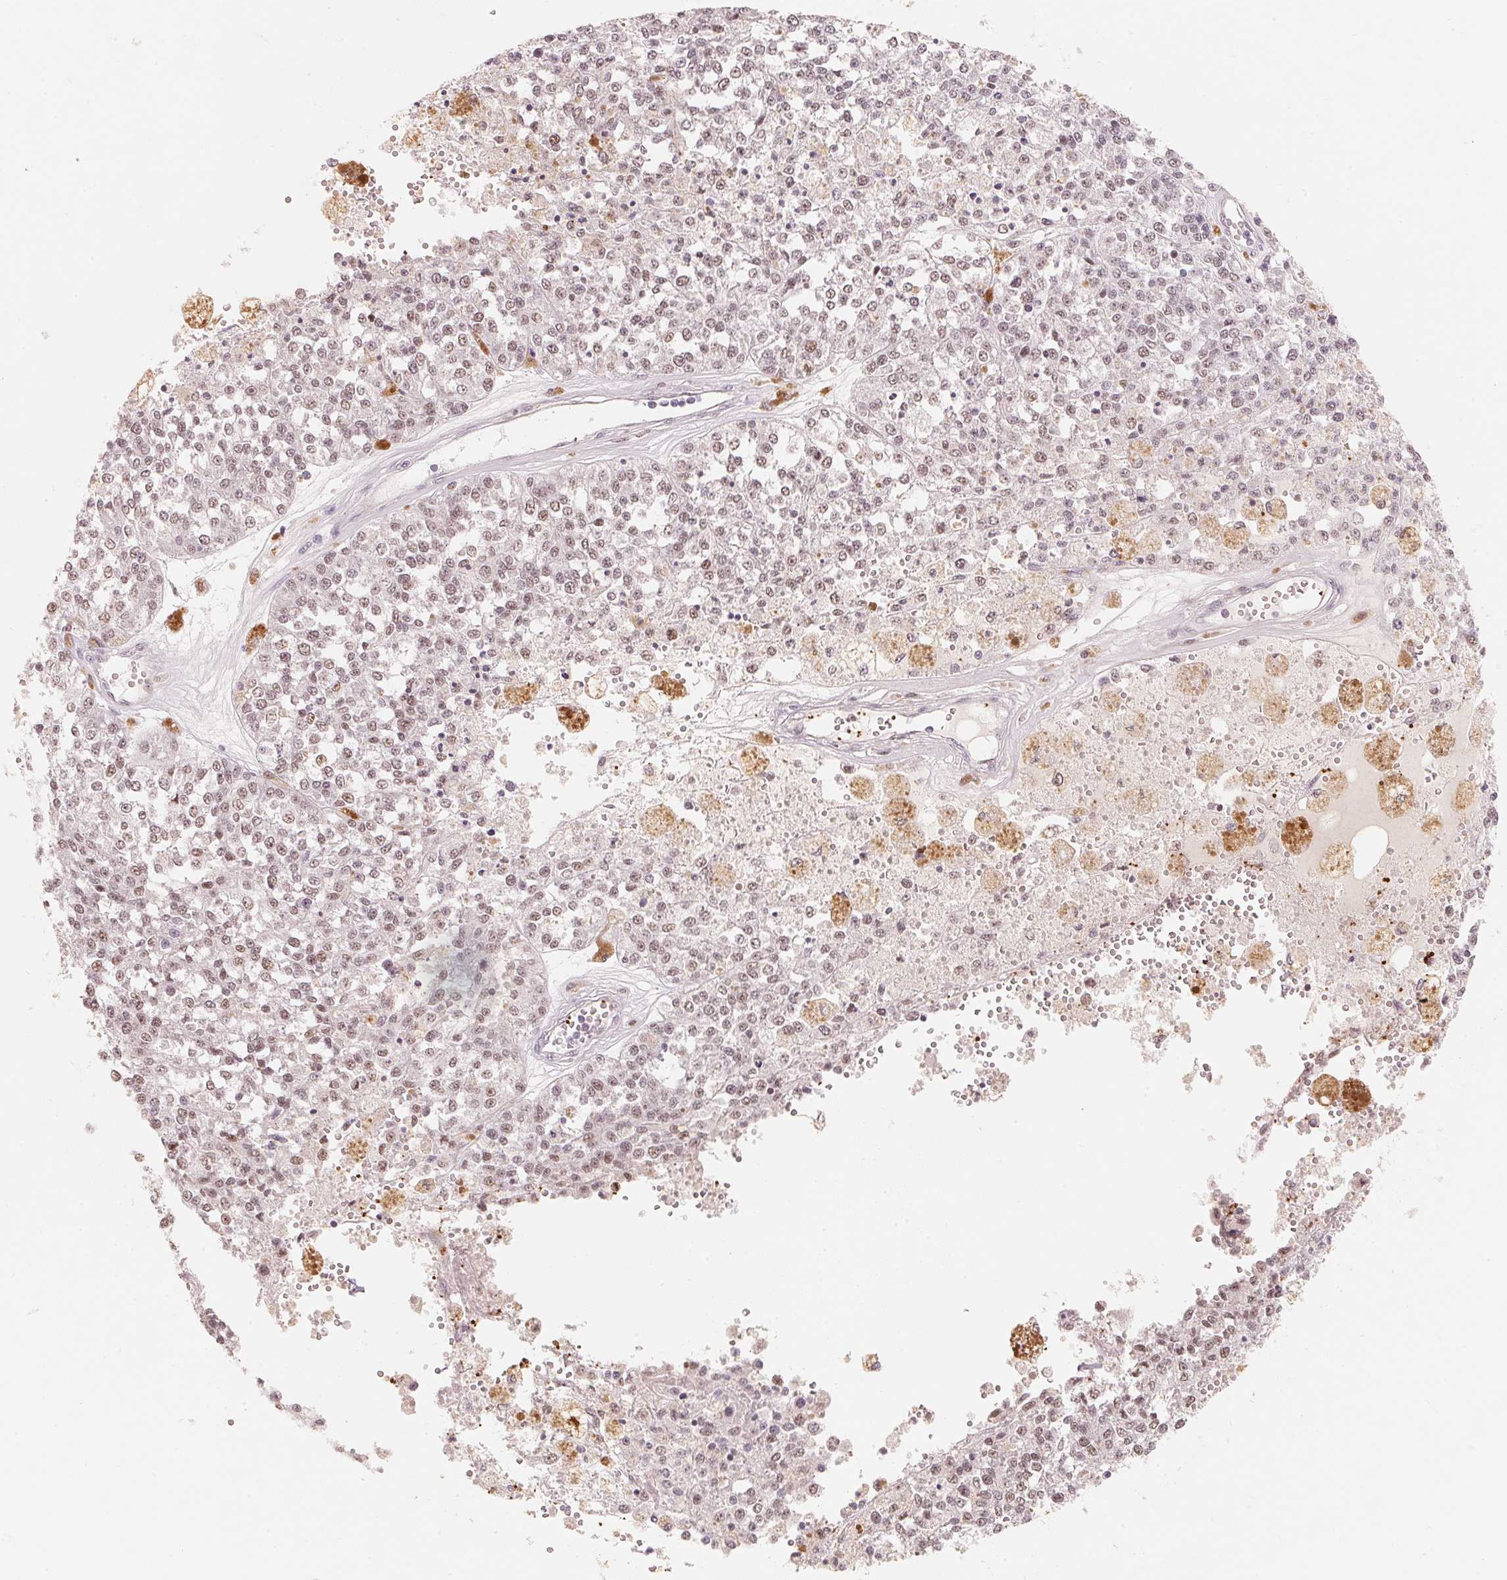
{"staining": {"intensity": "weak", "quantity": ">75%", "location": "nuclear"}, "tissue": "melanoma", "cell_type": "Tumor cells", "image_type": "cancer", "snomed": [{"axis": "morphology", "description": "Malignant melanoma, Metastatic site"}, {"axis": "topography", "description": "Lymph node"}], "caption": "IHC (DAB) staining of malignant melanoma (metastatic site) exhibits weak nuclear protein staining in about >75% of tumor cells. The protein is shown in brown color, while the nuclei are stained blue.", "gene": "ARHGAP22", "patient": {"sex": "female", "age": 64}}